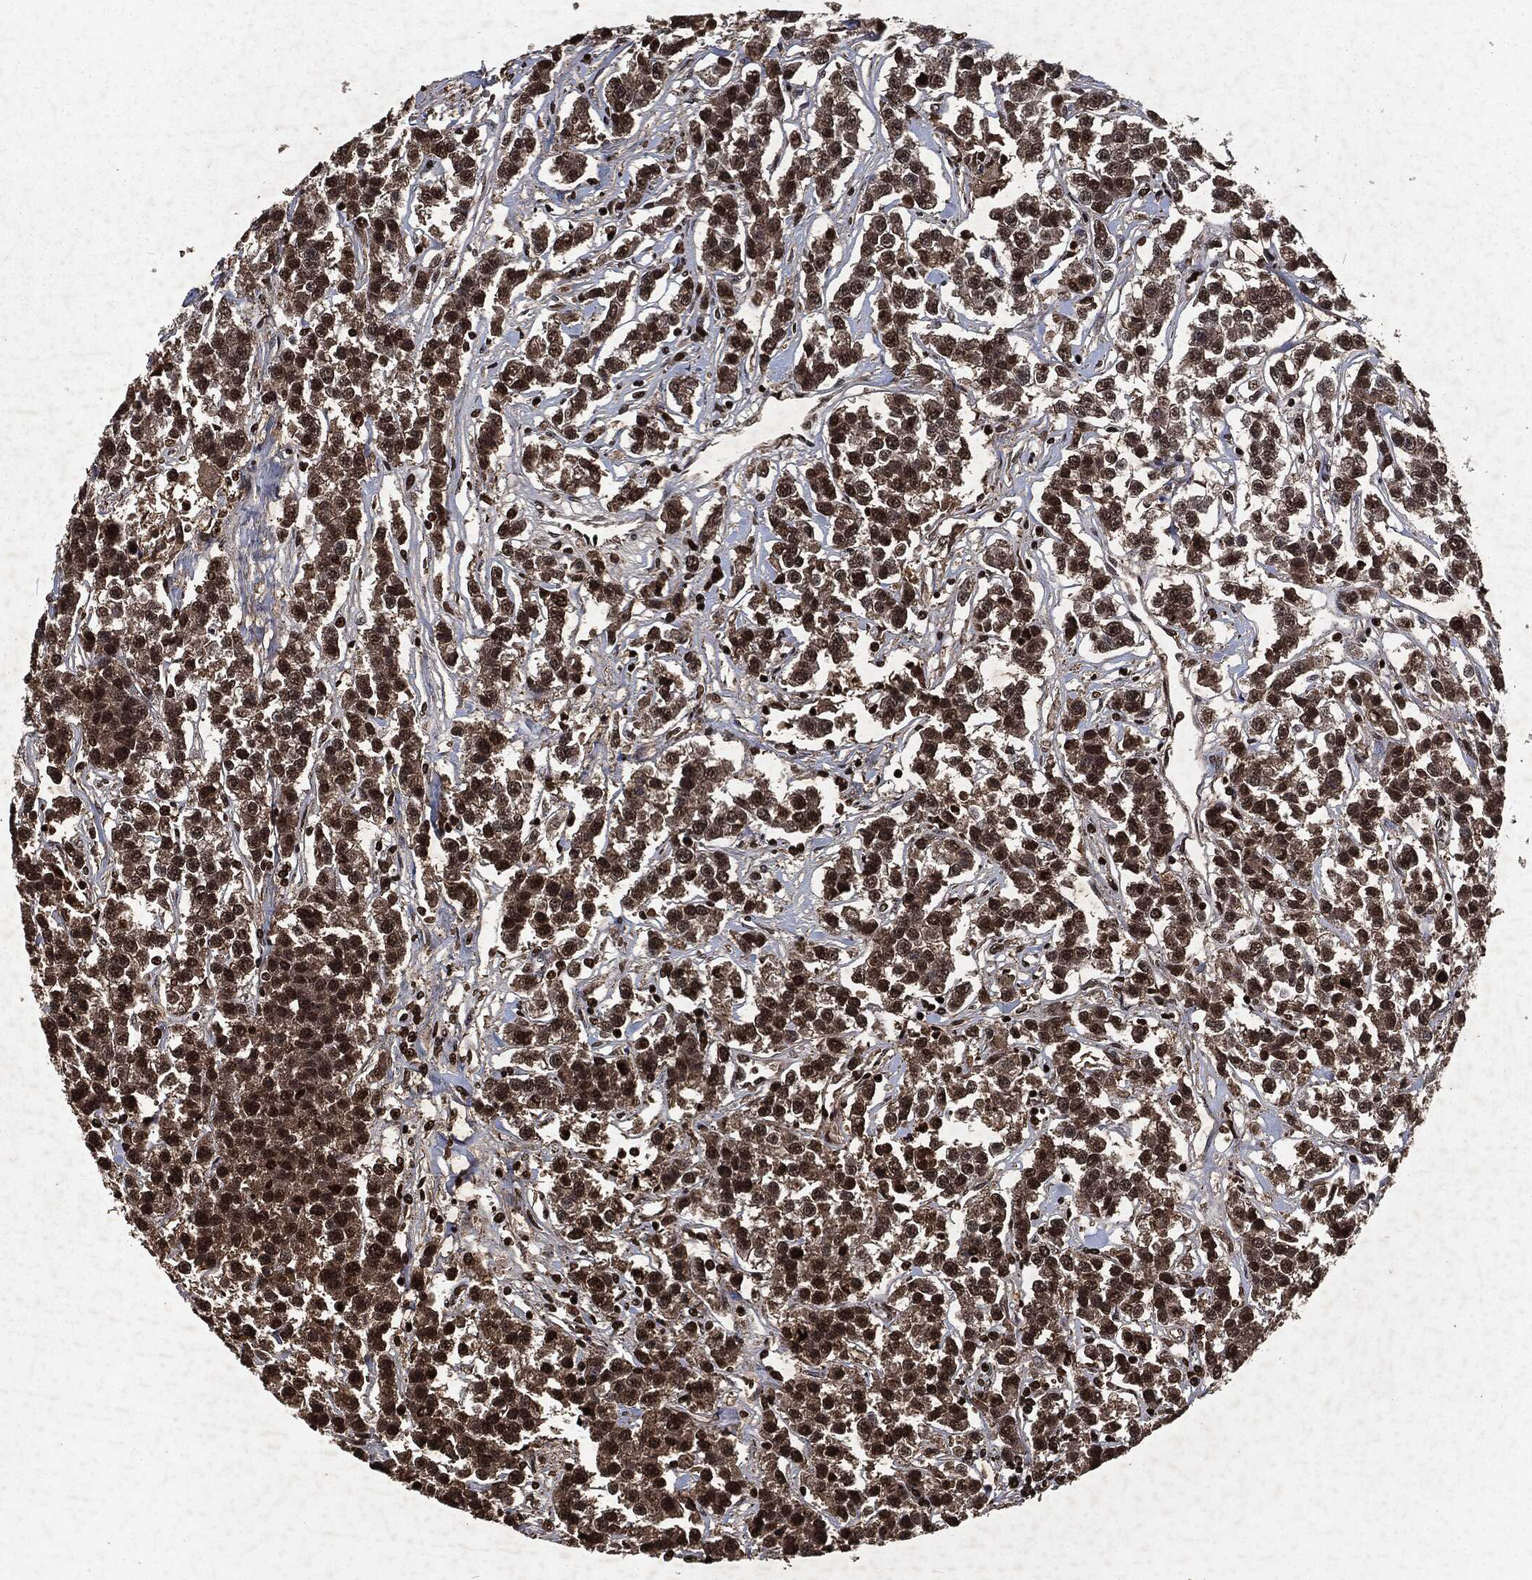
{"staining": {"intensity": "strong", "quantity": "25%-75%", "location": "cytoplasmic/membranous,nuclear"}, "tissue": "testis cancer", "cell_type": "Tumor cells", "image_type": "cancer", "snomed": [{"axis": "morphology", "description": "Seminoma, NOS"}, {"axis": "topography", "description": "Testis"}], "caption": "Approximately 25%-75% of tumor cells in human testis cancer reveal strong cytoplasmic/membranous and nuclear protein positivity as visualized by brown immunohistochemical staining.", "gene": "SNAI1", "patient": {"sex": "male", "age": 59}}